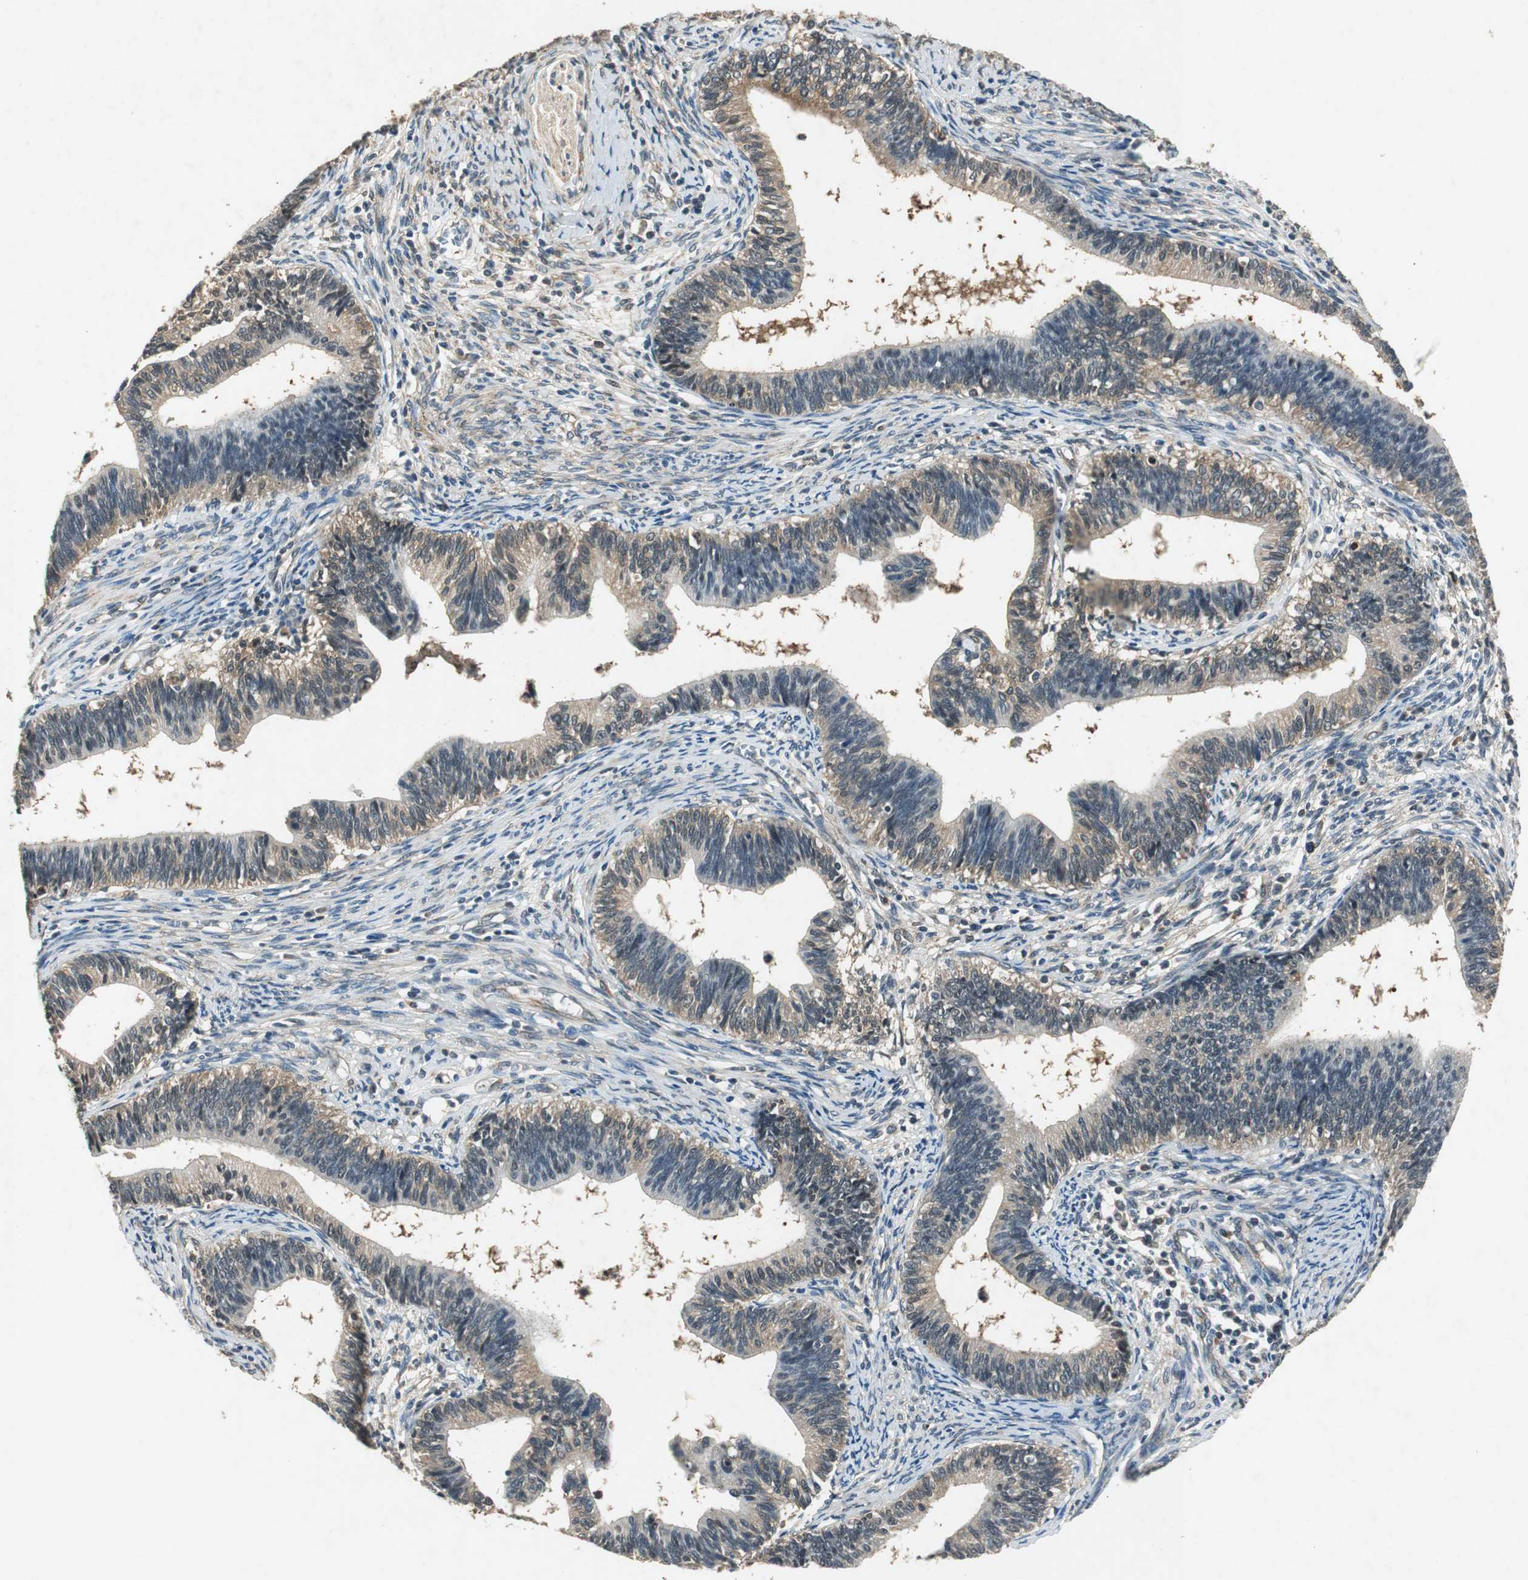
{"staining": {"intensity": "weak", "quantity": ">75%", "location": "cytoplasmic/membranous"}, "tissue": "cervical cancer", "cell_type": "Tumor cells", "image_type": "cancer", "snomed": [{"axis": "morphology", "description": "Adenocarcinoma, NOS"}, {"axis": "topography", "description": "Cervix"}], "caption": "IHC histopathology image of neoplastic tissue: human adenocarcinoma (cervical) stained using IHC demonstrates low levels of weak protein expression localized specifically in the cytoplasmic/membranous of tumor cells, appearing as a cytoplasmic/membranous brown color.", "gene": "PSMB4", "patient": {"sex": "female", "age": 44}}